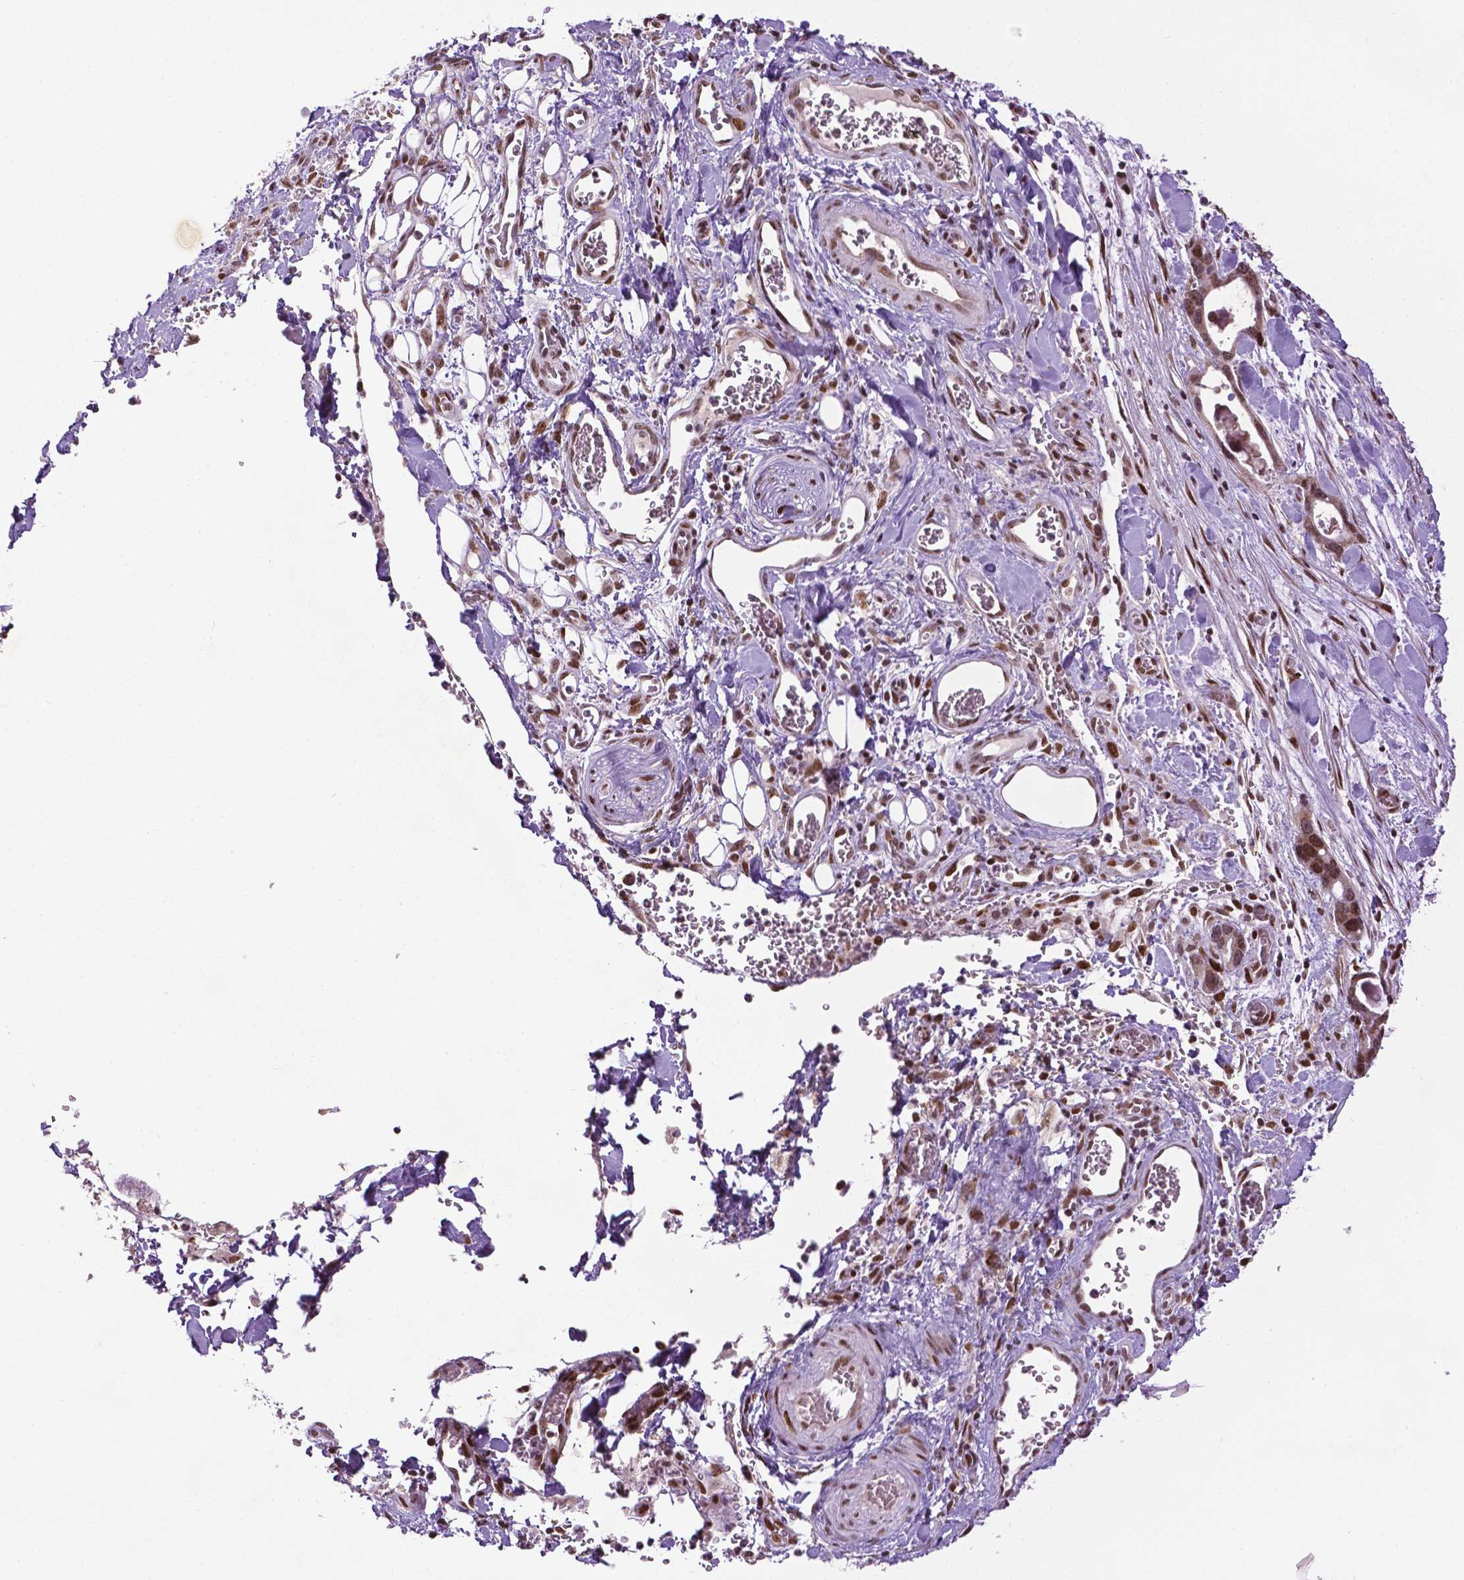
{"staining": {"intensity": "moderate", "quantity": ">75%", "location": "nuclear"}, "tissue": "stomach cancer", "cell_type": "Tumor cells", "image_type": "cancer", "snomed": [{"axis": "morphology", "description": "Normal tissue, NOS"}, {"axis": "morphology", "description": "Adenocarcinoma, NOS"}, {"axis": "topography", "description": "Esophagus"}, {"axis": "topography", "description": "Stomach, upper"}], "caption": "Immunohistochemical staining of adenocarcinoma (stomach) exhibits moderate nuclear protein positivity in approximately >75% of tumor cells.", "gene": "ZNF41", "patient": {"sex": "male", "age": 74}}